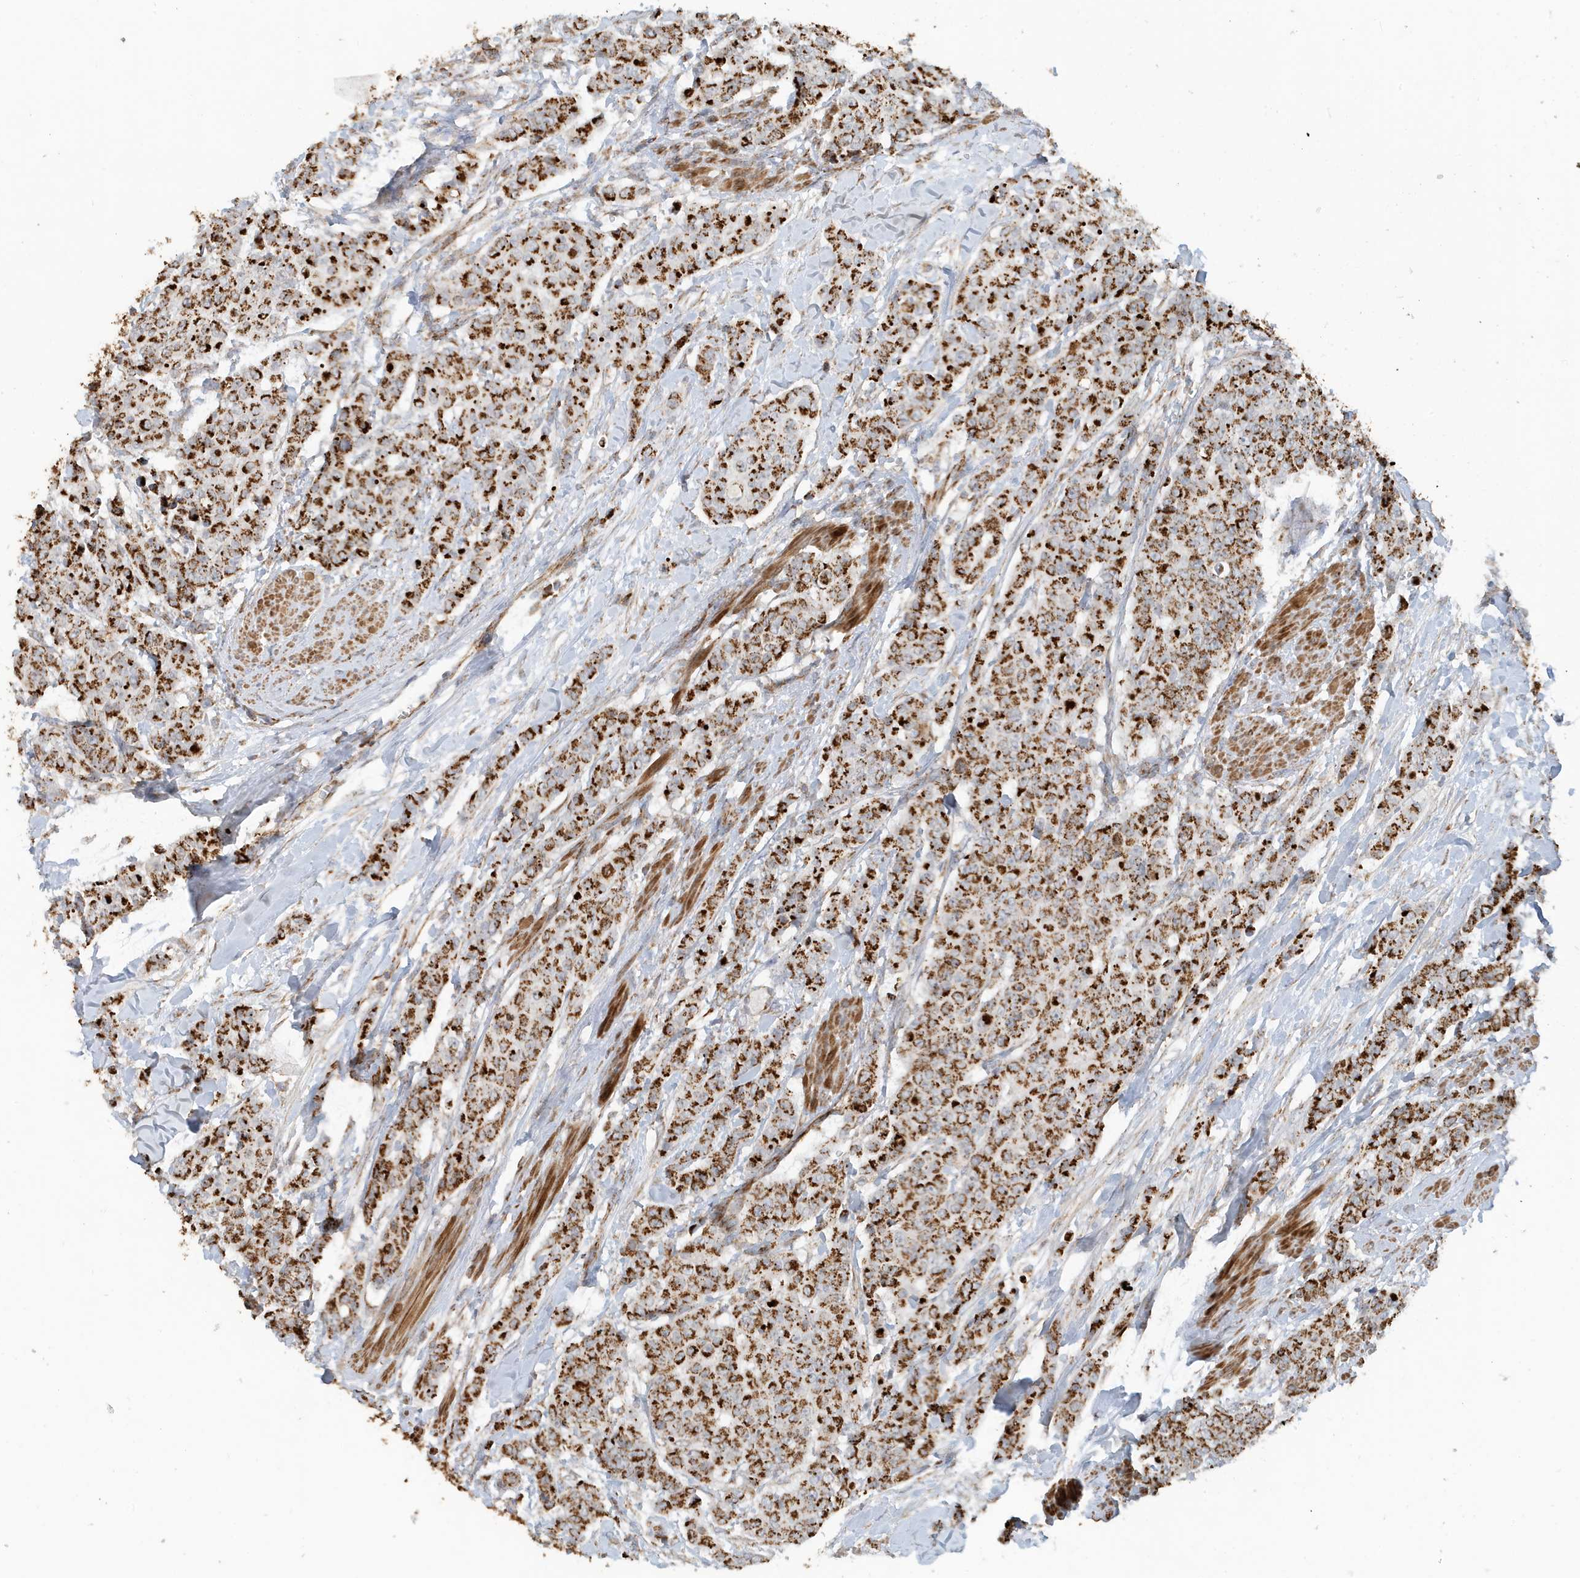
{"staining": {"intensity": "strong", "quantity": ">75%", "location": "cytoplasmic/membranous"}, "tissue": "breast cancer", "cell_type": "Tumor cells", "image_type": "cancer", "snomed": [{"axis": "morphology", "description": "Duct carcinoma"}, {"axis": "topography", "description": "Breast"}], "caption": "Brown immunohistochemical staining in breast infiltrating ductal carcinoma reveals strong cytoplasmic/membranous staining in about >75% of tumor cells.", "gene": "MAN1A1", "patient": {"sex": "female", "age": 40}}